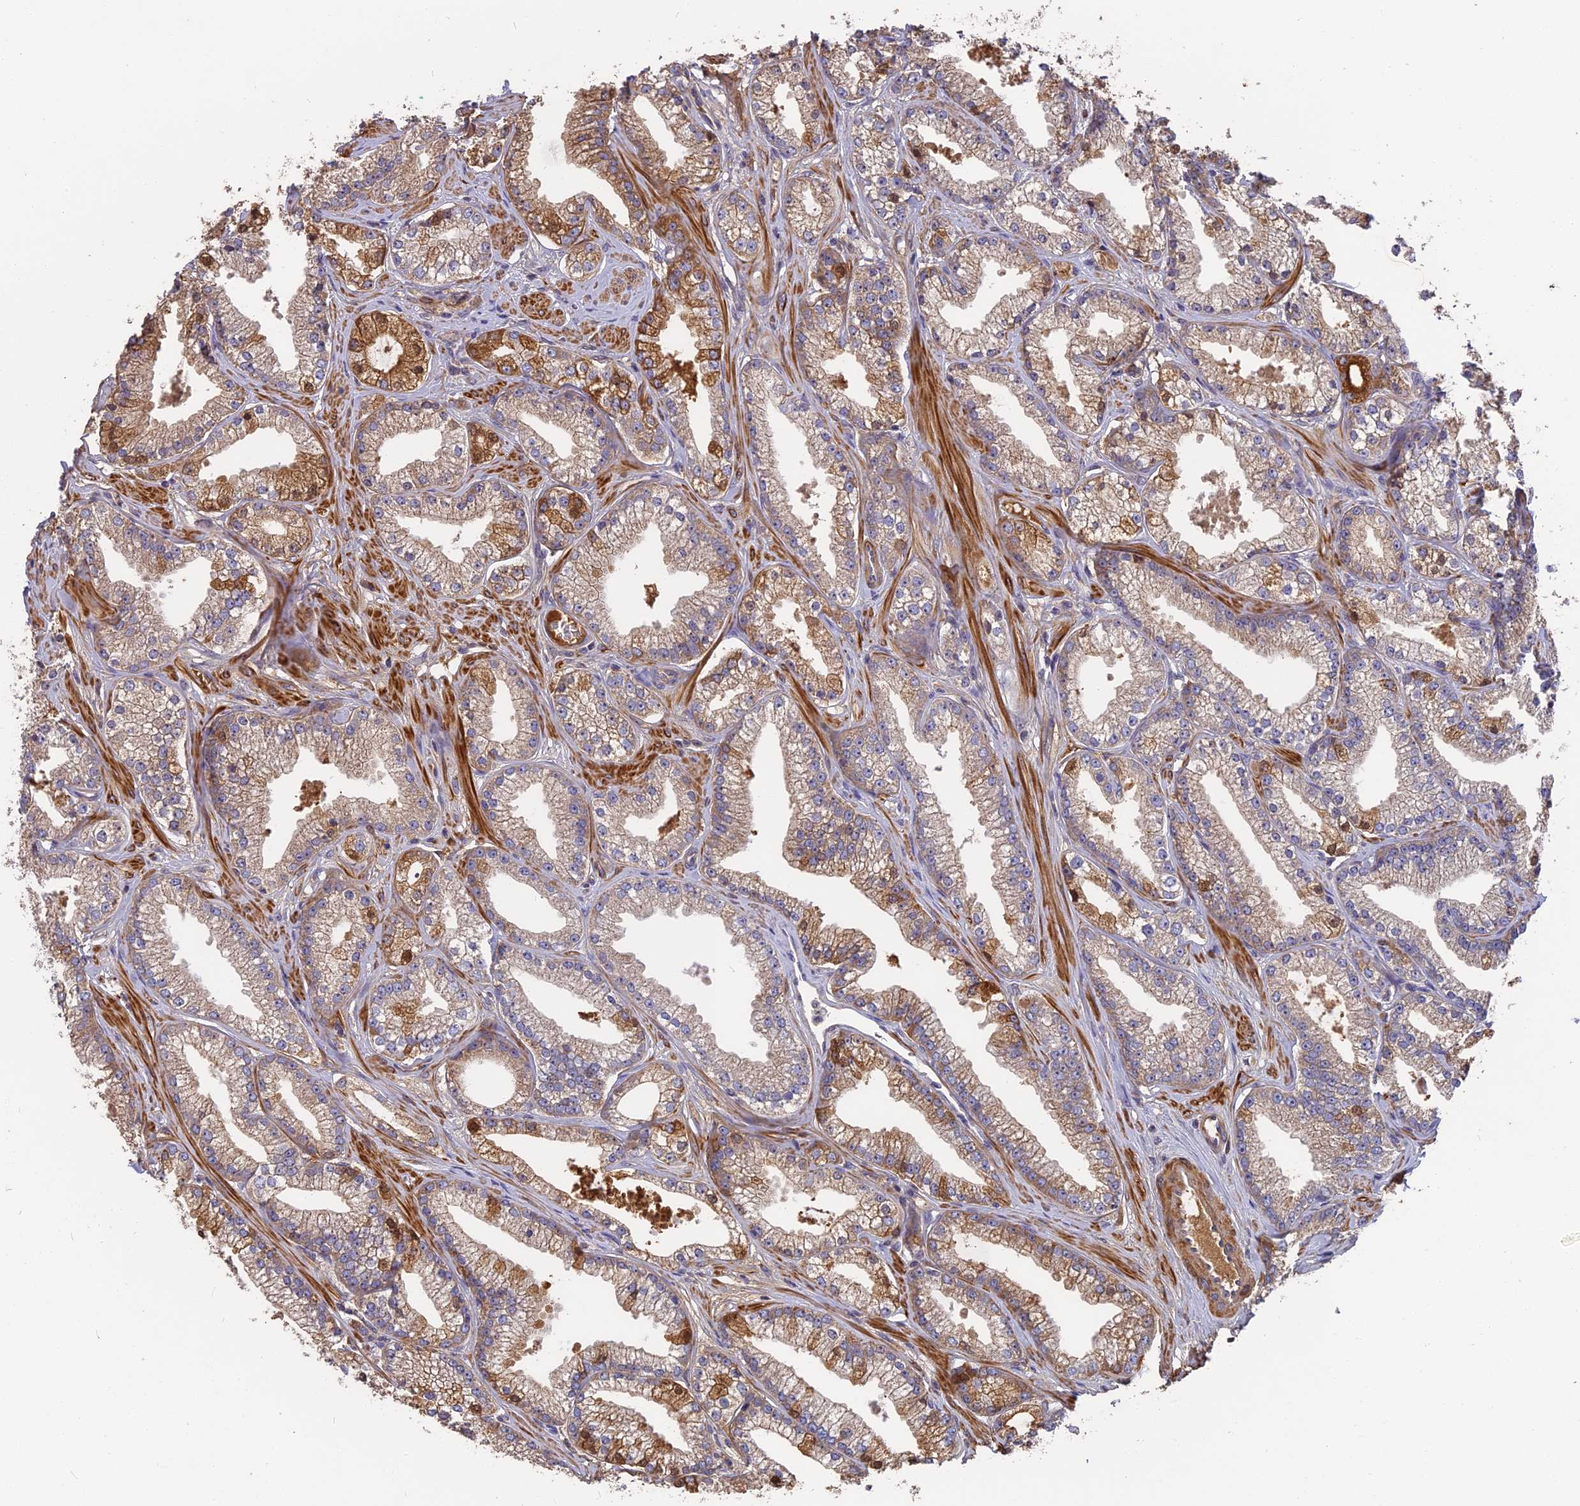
{"staining": {"intensity": "moderate", "quantity": "25%-75%", "location": "cytoplasmic/membranous"}, "tissue": "prostate cancer", "cell_type": "Tumor cells", "image_type": "cancer", "snomed": [{"axis": "morphology", "description": "Adenocarcinoma, High grade"}, {"axis": "topography", "description": "Prostate"}], "caption": "A high-resolution photomicrograph shows IHC staining of prostate cancer (adenocarcinoma (high-grade)), which exhibits moderate cytoplasmic/membranous expression in about 25%-75% of tumor cells. Nuclei are stained in blue.", "gene": "ERMAP", "patient": {"sex": "male", "age": 67}}